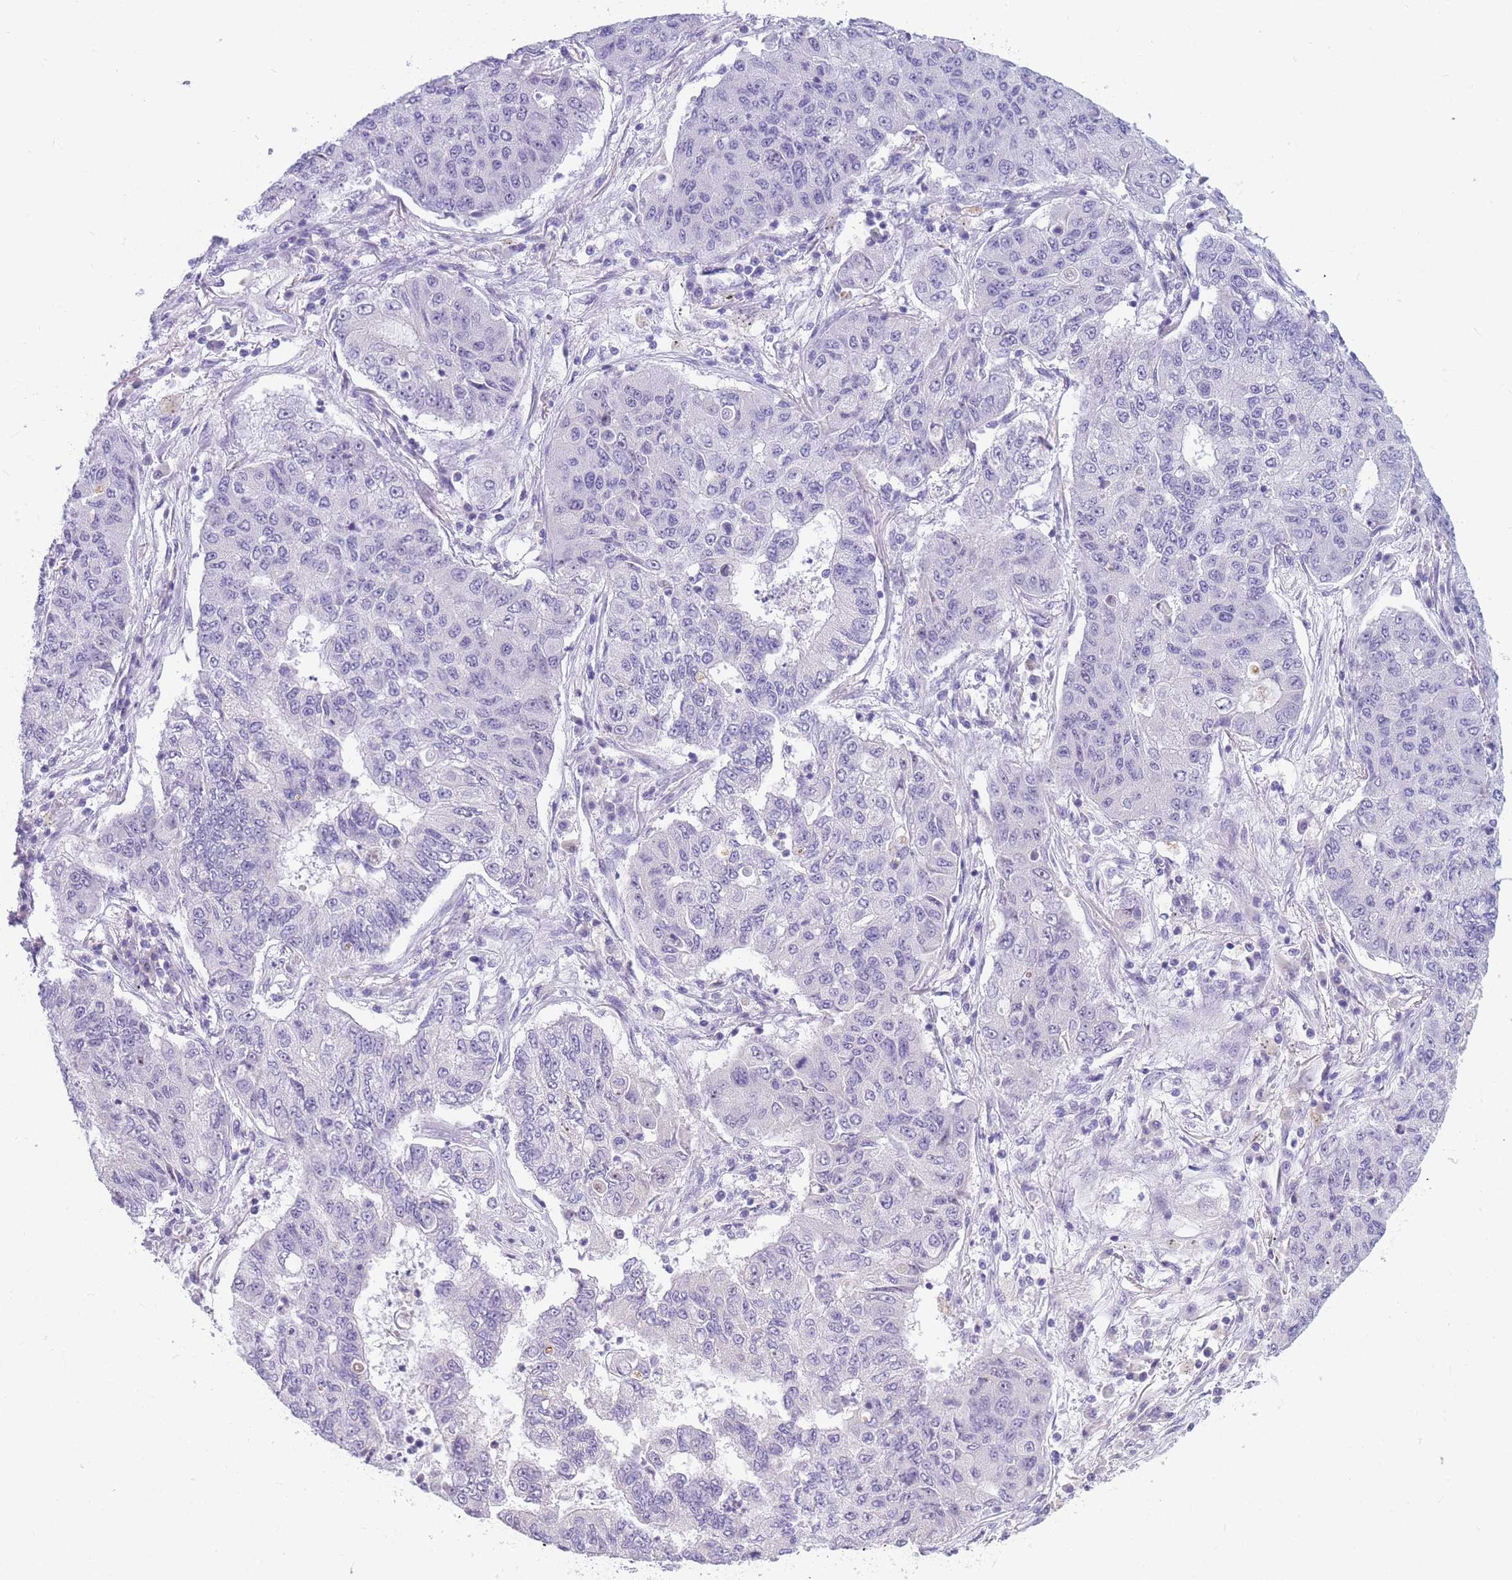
{"staining": {"intensity": "negative", "quantity": "none", "location": "none"}, "tissue": "lung cancer", "cell_type": "Tumor cells", "image_type": "cancer", "snomed": [{"axis": "morphology", "description": "Squamous cell carcinoma, NOS"}, {"axis": "topography", "description": "Lung"}], "caption": "Tumor cells show no significant protein positivity in squamous cell carcinoma (lung). Brightfield microscopy of immunohistochemistry (IHC) stained with DAB (brown) and hematoxylin (blue), captured at high magnification.", "gene": "DDX49", "patient": {"sex": "male", "age": 74}}